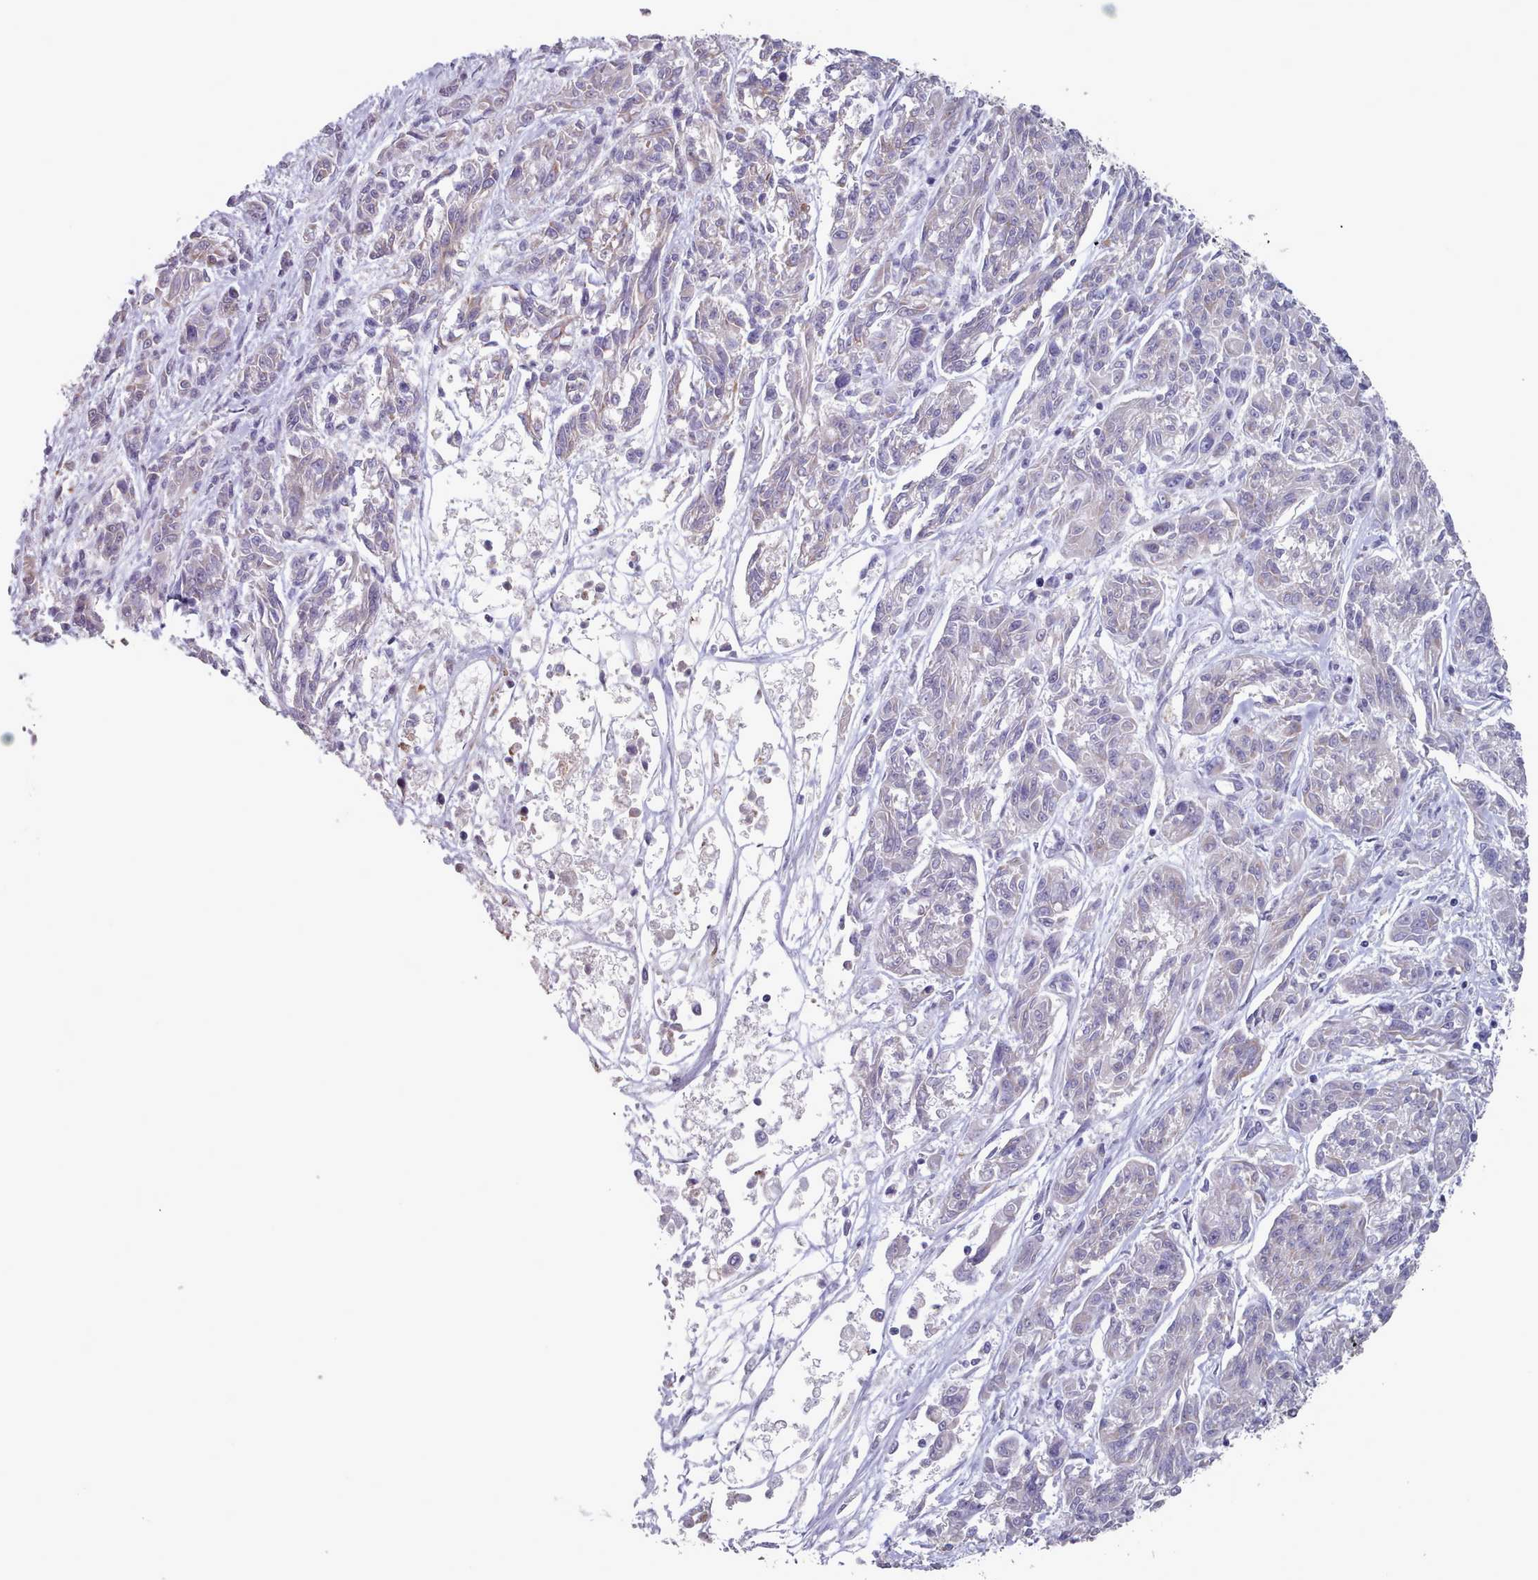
{"staining": {"intensity": "negative", "quantity": "none", "location": "none"}, "tissue": "melanoma", "cell_type": "Tumor cells", "image_type": "cancer", "snomed": [{"axis": "morphology", "description": "Malignant melanoma, NOS"}, {"axis": "topography", "description": "Skin"}], "caption": "DAB (3,3'-diaminobenzidine) immunohistochemical staining of human malignant melanoma shows no significant positivity in tumor cells.", "gene": "TRARG1", "patient": {"sex": "male", "age": 53}}